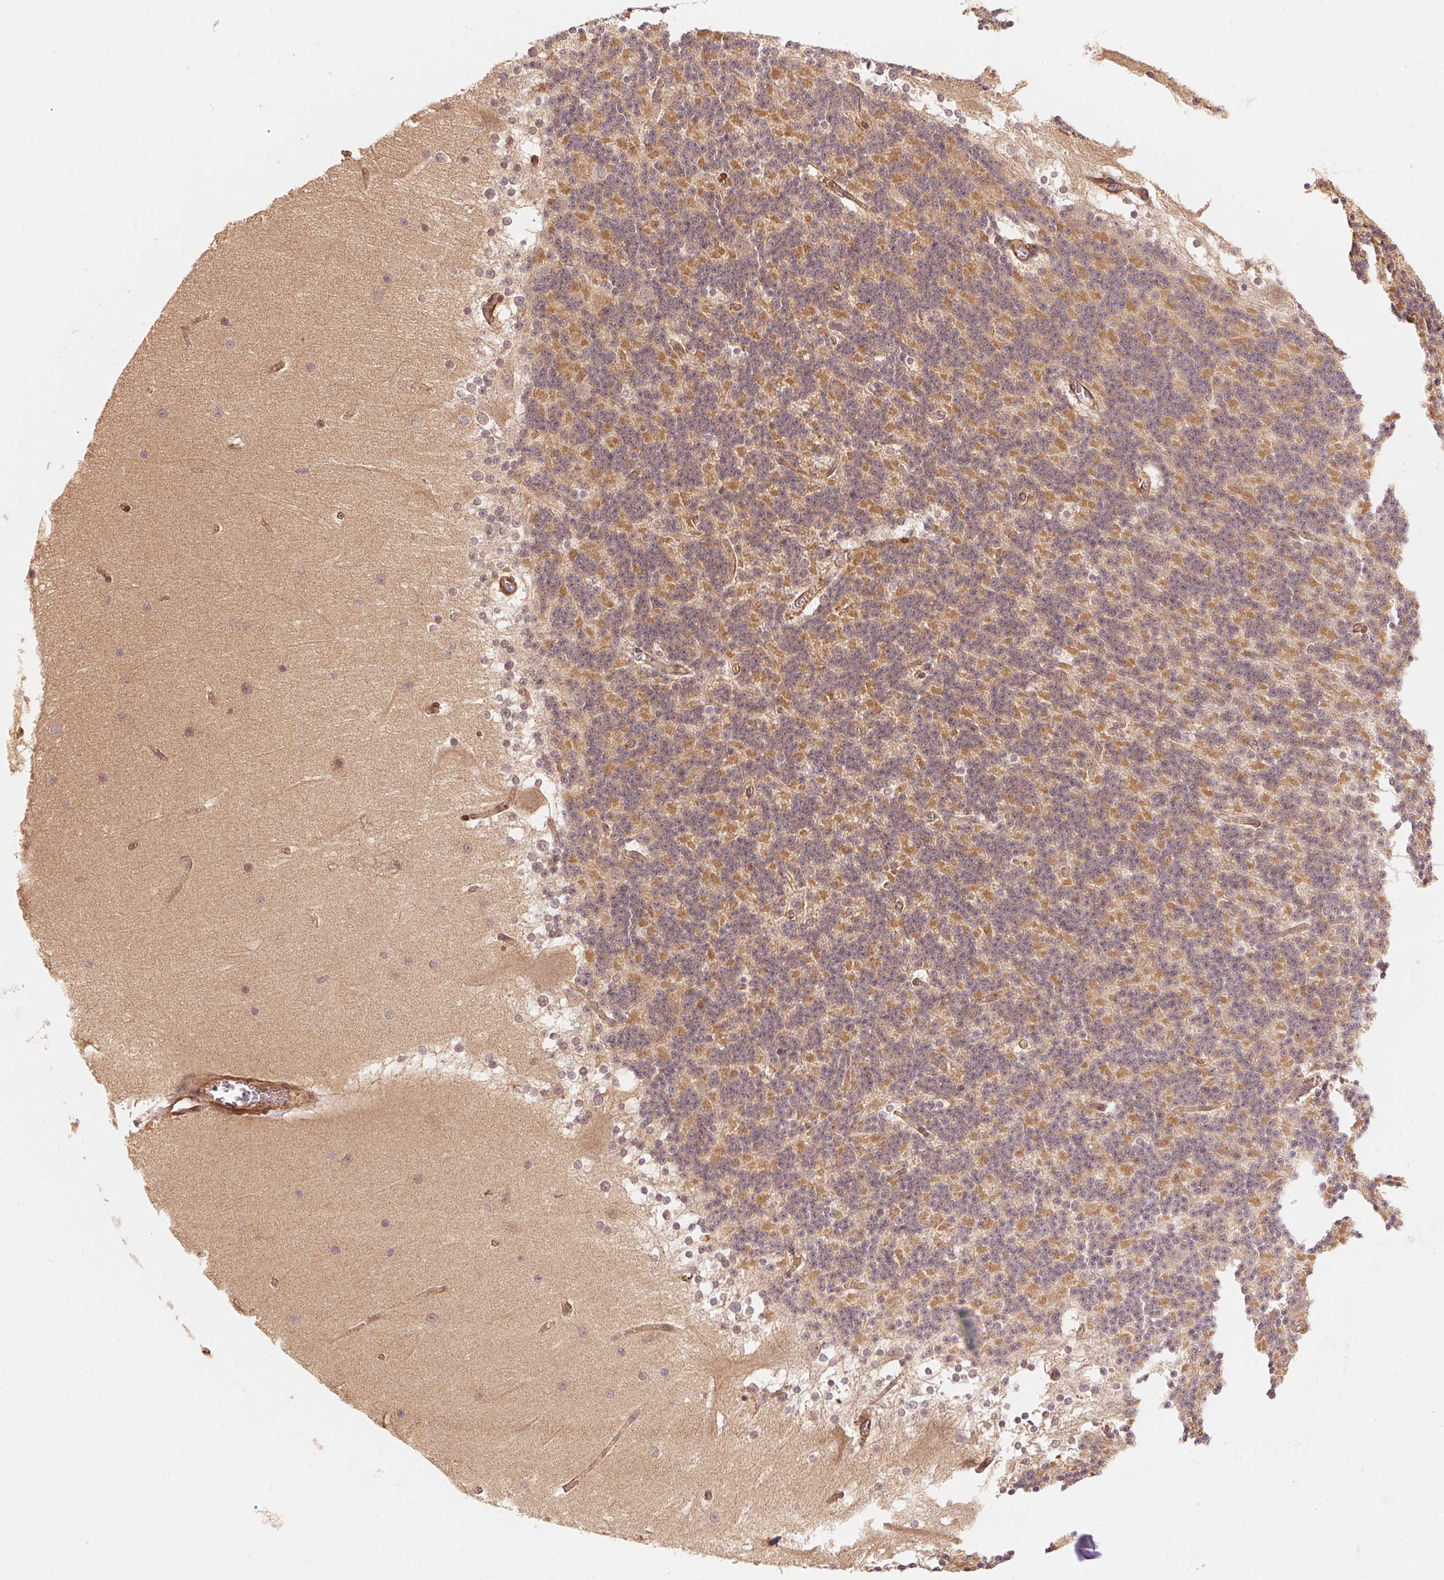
{"staining": {"intensity": "moderate", "quantity": "25%-75%", "location": "cytoplasmic/membranous,nuclear"}, "tissue": "cerebellum", "cell_type": "Cells in granular layer", "image_type": "normal", "snomed": [{"axis": "morphology", "description": "Normal tissue, NOS"}, {"axis": "topography", "description": "Cerebellum"}], "caption": "IHC (DAB) staining of unremarkable human cerebellum shows moderate cytoplasmic/membranous,nuclear protein expression in approximately 25%-75% of cells in granular layer.", "gene": "TNIP2", "patient": {"sex": "female", "age": 19}}